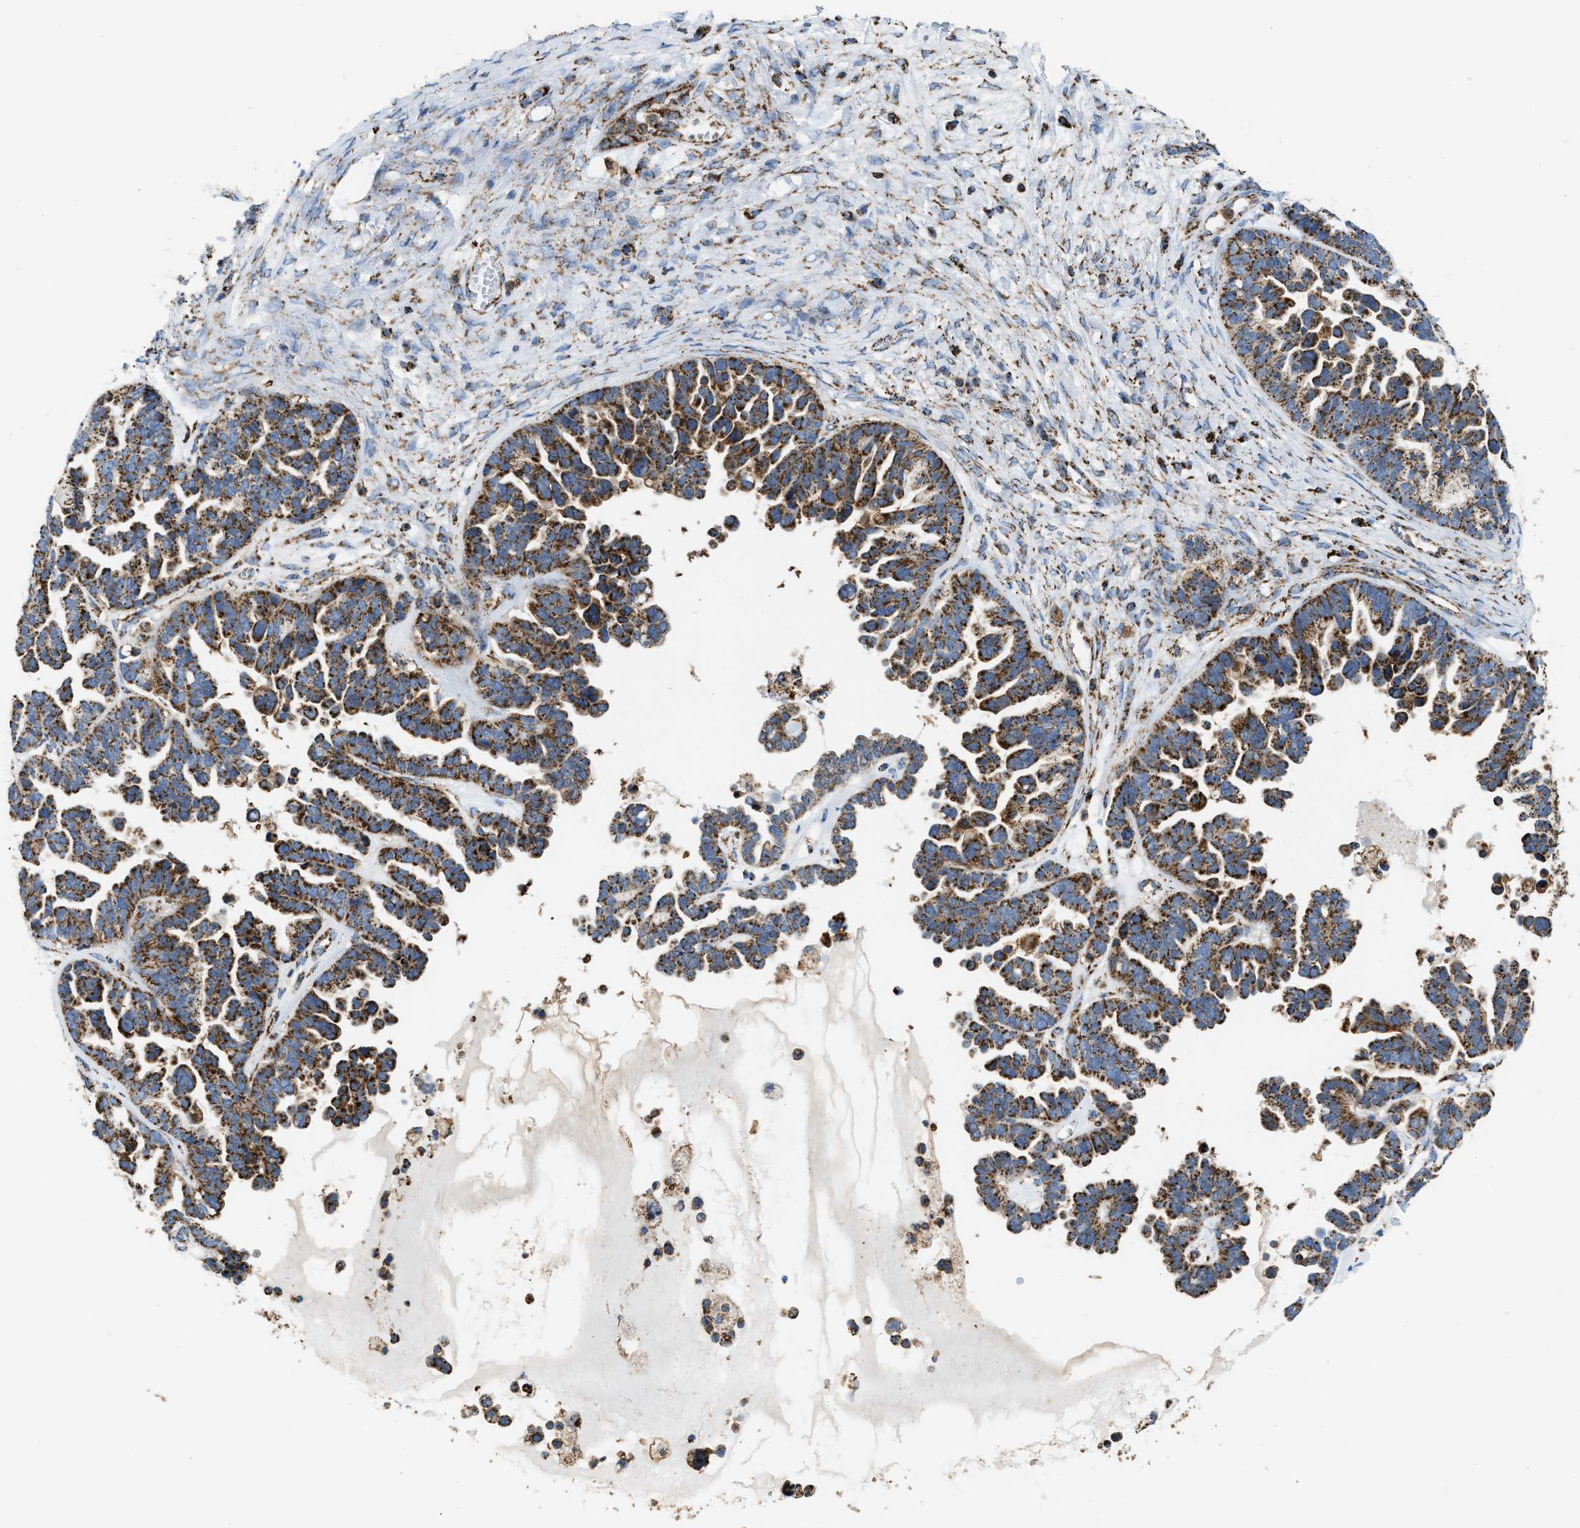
{"staining": {"intensity": "strong", "quantity": "25%-75%", "location": "cytoplasmic/membranous"}, "tissue": "ovarian cancer", "cell_type": "Tumor cells", "image_type": "cancer", "snomed": [{"axis": "morphology", "description": "Cystadenocarcinoma, serous, NOS"}, {"axis": "topography", "description": "Ovary"}], "caption": "Ovarian serous cystadenocarcinoma tissue displays strong cytoplasmic/membranous expression in approximately 25%-75% of tumor cells, visualized by immunohistochemistry.", "gene": "ECHS1", "patient": {"sex": "female", "age": 56}}